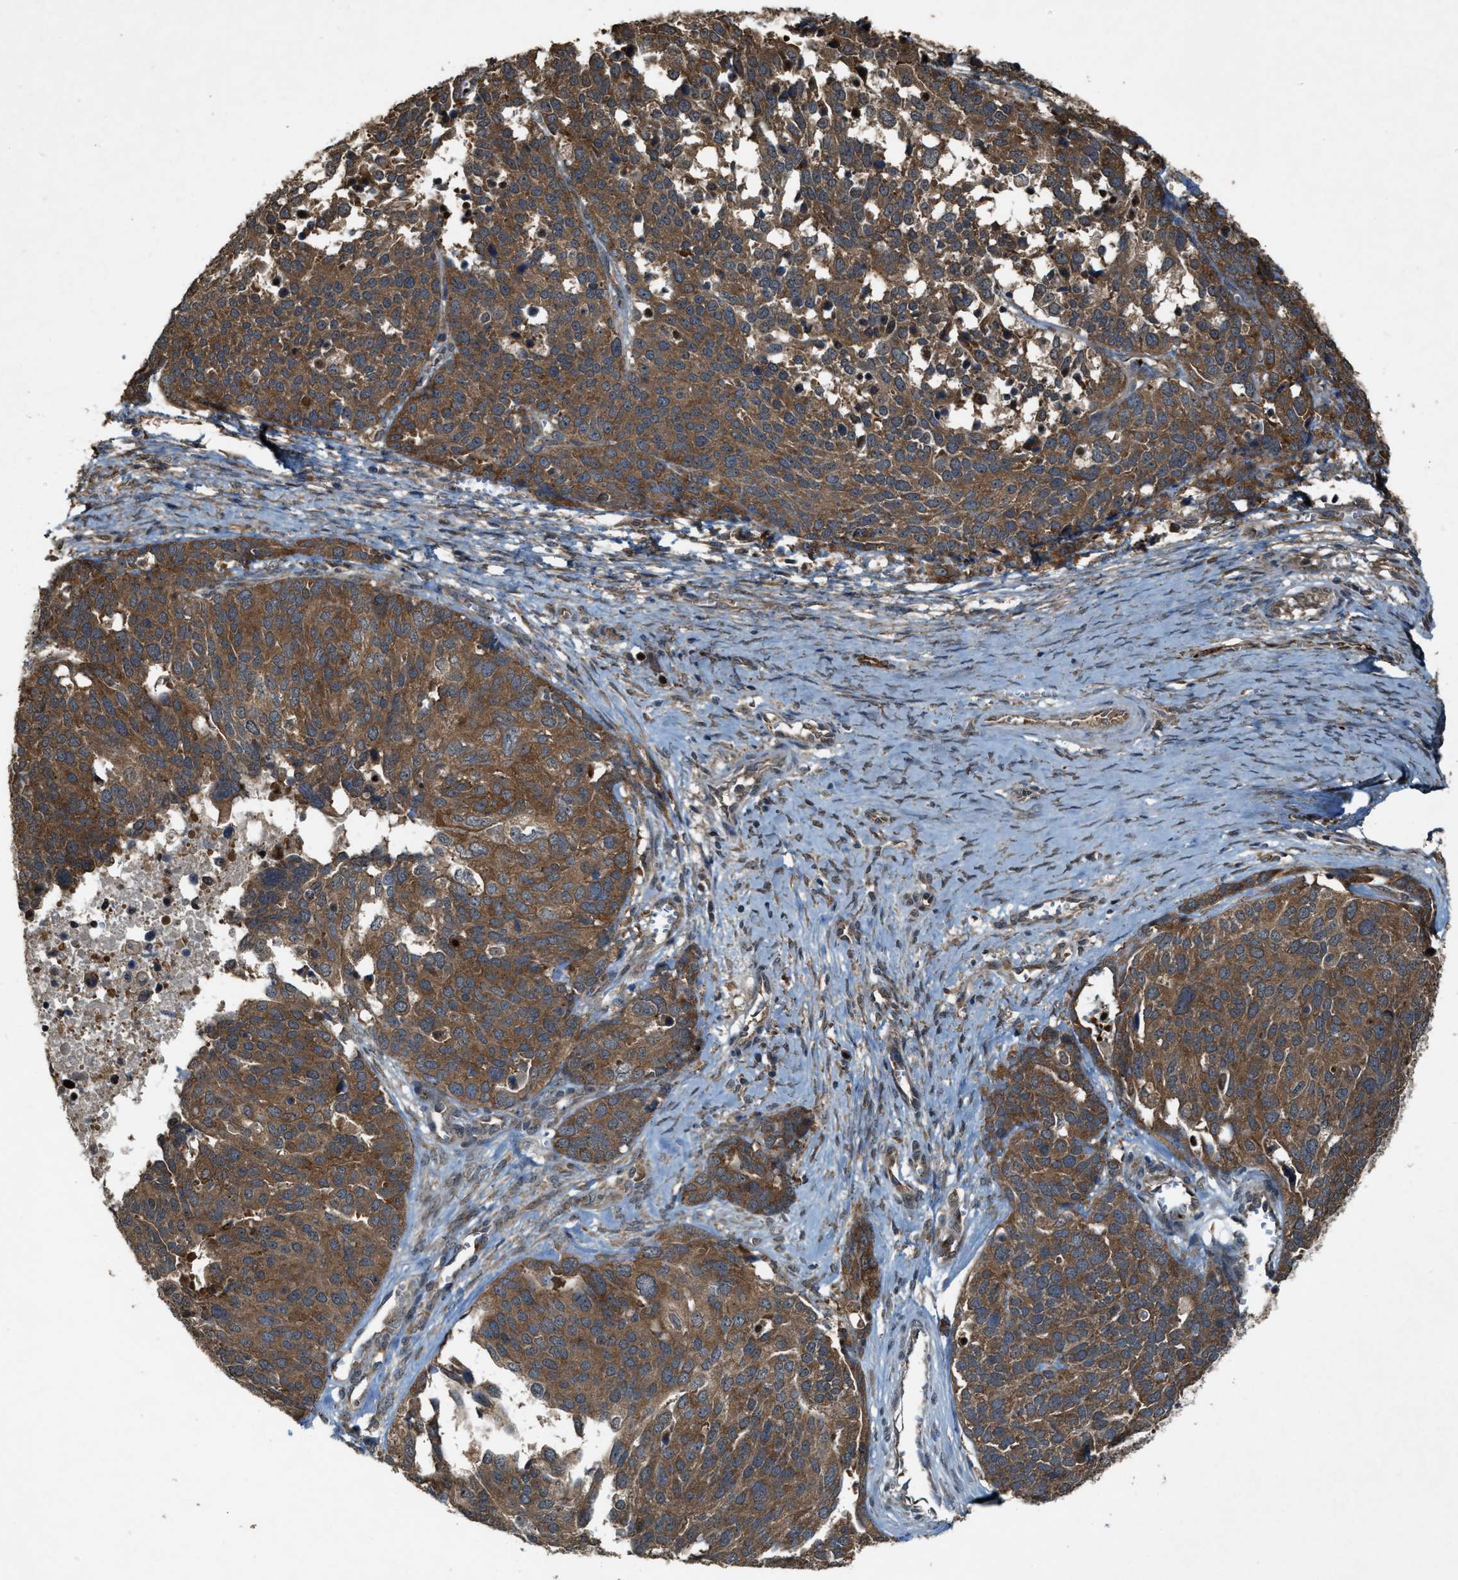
{"staining": {"intensity": "moderate", "quantity": ">75%", "location": "cytoplasmic/membranous"}, "tissue": "ovarian cancer", "cell_type": "Tumor cells", "image_type": "cancer", "snomed": [{"axis": "morphology", "description": "Cystadenocarcinoma, serous, NOS"}, {"axis": "topography", "description": "Ovary"}], "caption": "Protein staining shows moderate cytoplasmic/membranous staining in approximately >75% of tumor cells in ovarian serous cystadenocarcinoma.", "gene": "ARHGEF5", "patient": {"sex": "female", "age": 44}}